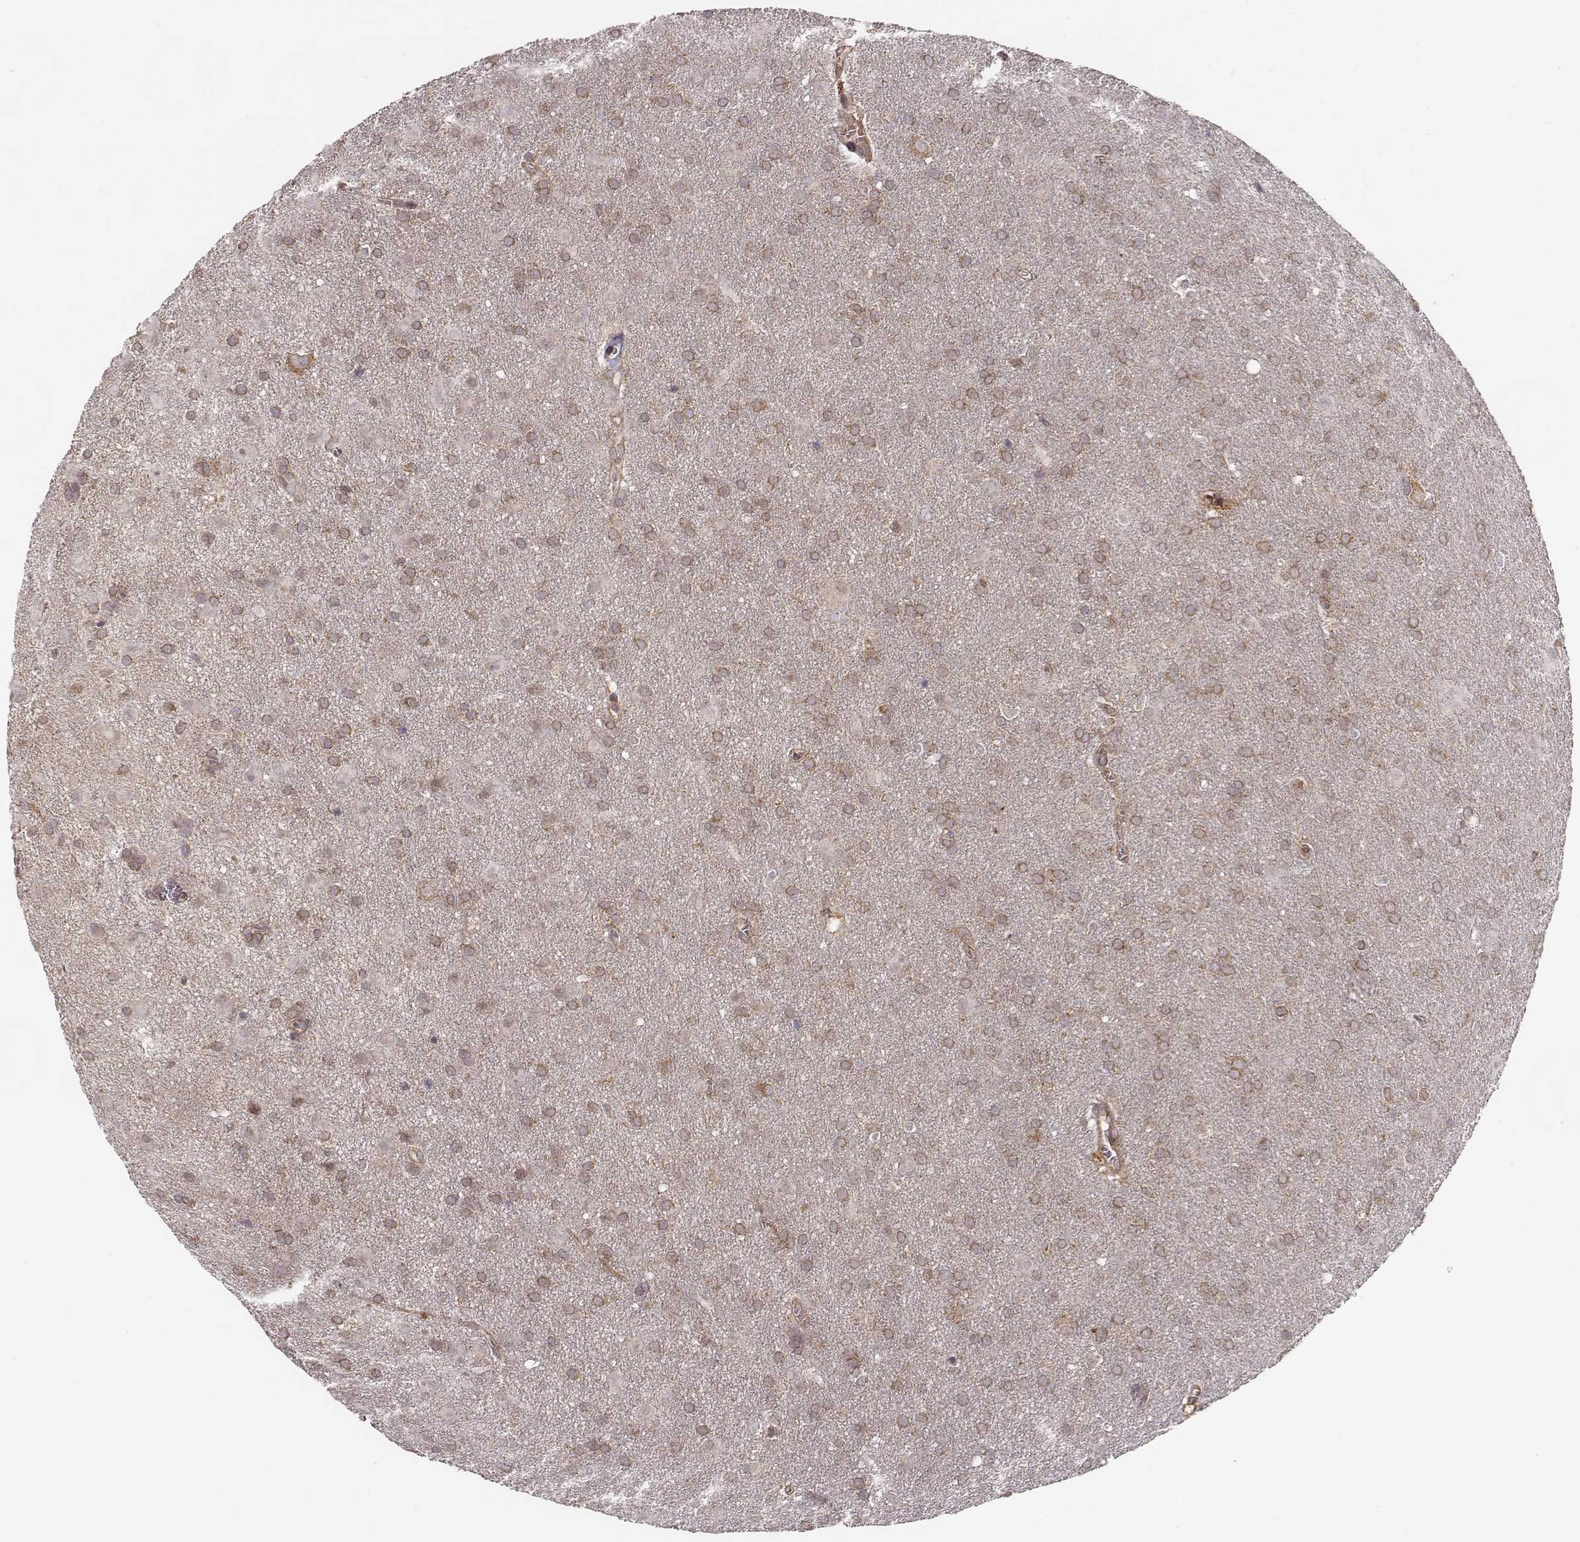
{"staining": {"intensity": "moderate", "quantity": ">75%", "location": "cytoplasmic/membranous"}, "tissue": "glioma", "cell_type": "Tumor cells", "image_type": "cancer", "snomed": [{"axis": "morphology", "description": "Glioma, malignant, Low grade"}, {"axis": "topography", "description": "Brain"}], "caption": "Immunohistochemical staining of glioma shows moderate cytoplasmic/membranous protein positivity in about >75% of tumor cells.", "gene": "VPS26A", "patient": {"sex": "male", "age": 58}}